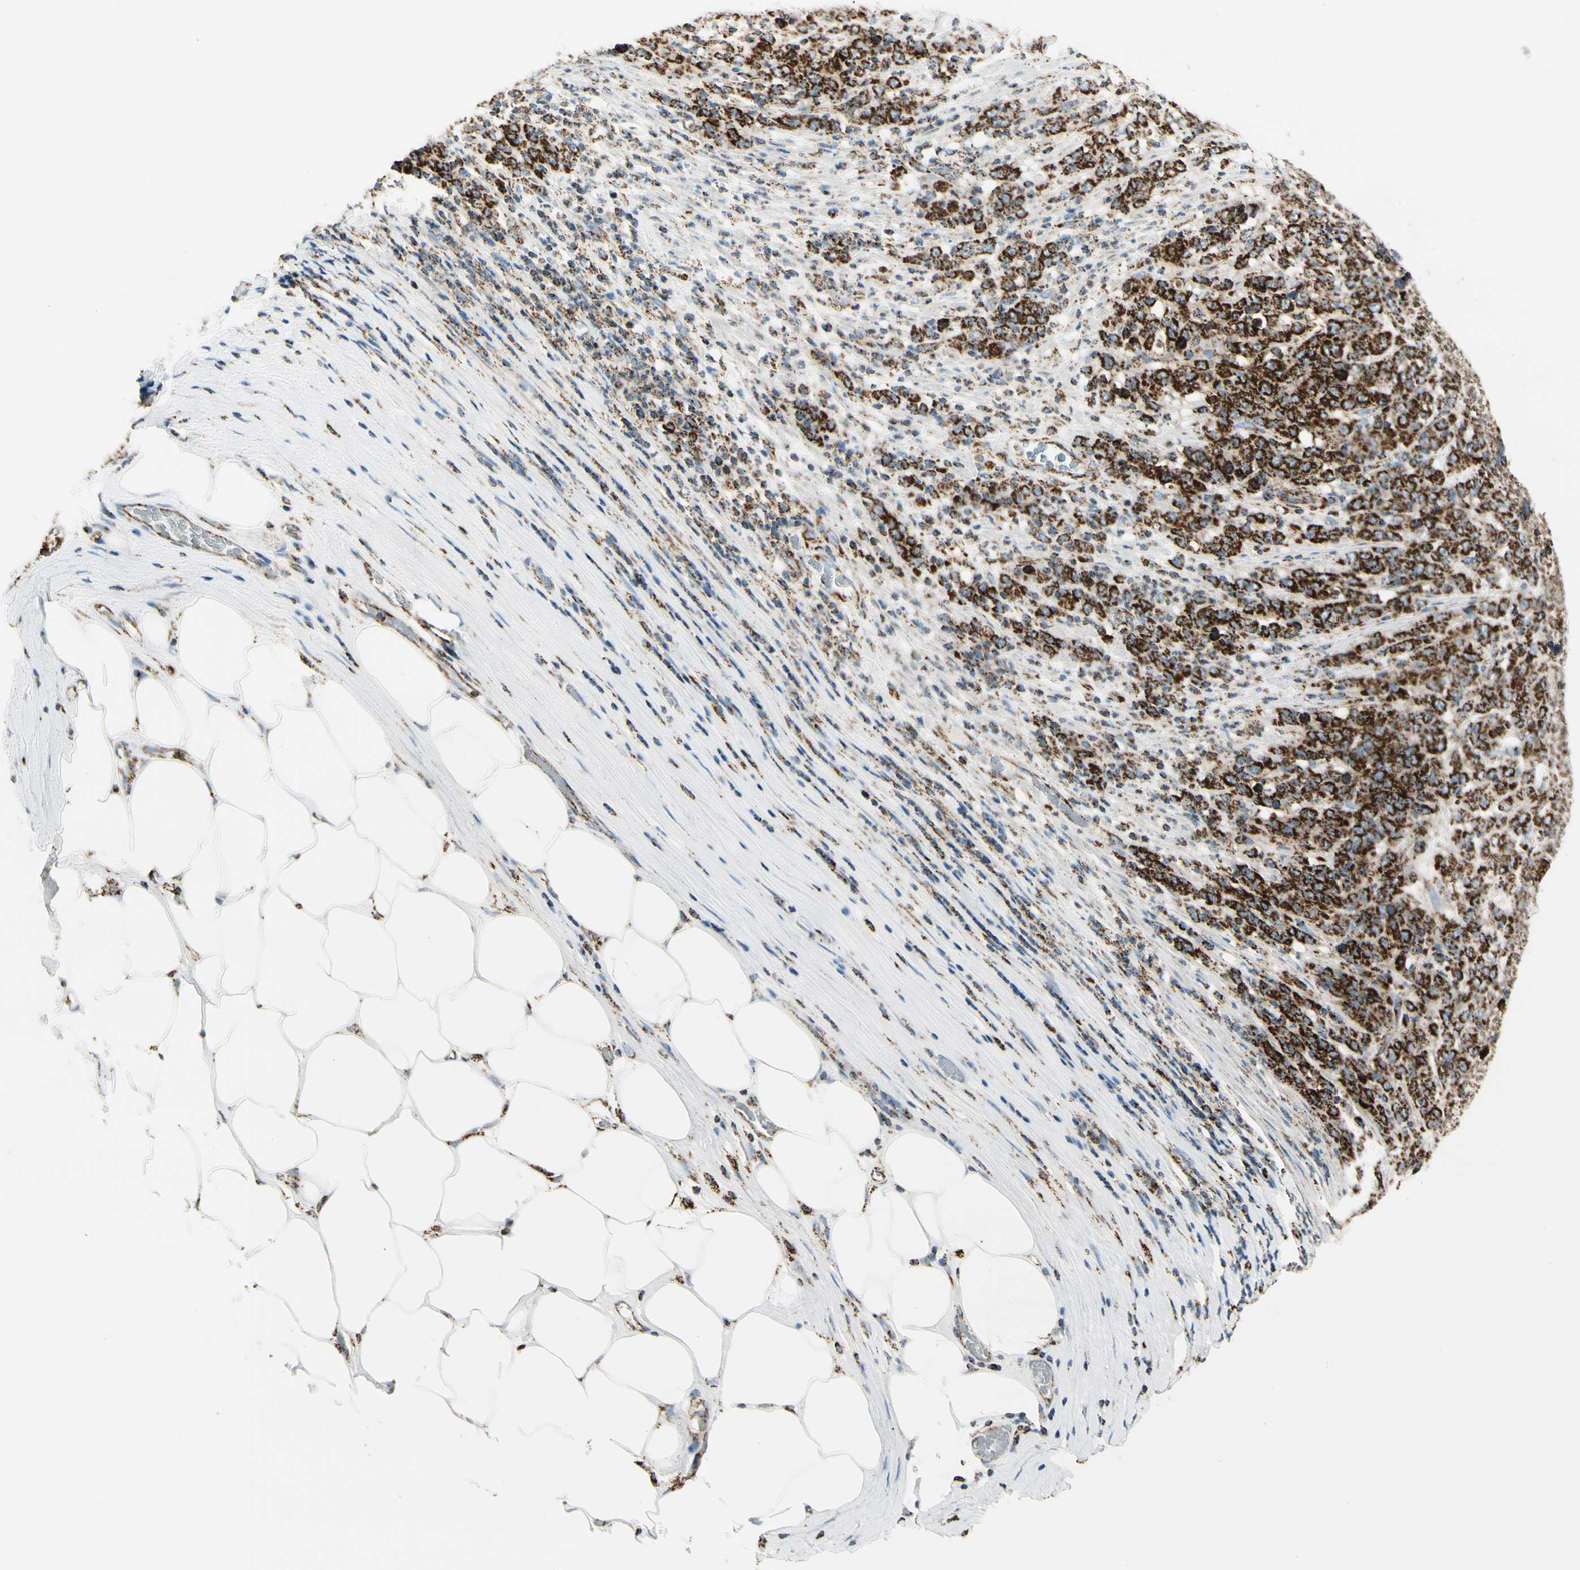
{"staining": {"intensity": "strong", "quantity": ">75%", "location": "cytoplasmic/membranous"}, "tissue": "stomach cancer", "cell_type": "Tumor cells", "image_type": "cancer", "snomed": [{"axis": "morphology", "description": "Adenocarcinoma, NOS"}, {"axis": "topography", "description": "Stomach, lower"}], "caption": "Stomach cancer tissue reveals strong cytoplasmic/membranous expression in approximately >75% of tumor cells, visualized by immunohistochemistry.", "gene": "ME2", "patient": {"sex": "female", "age": 71}}